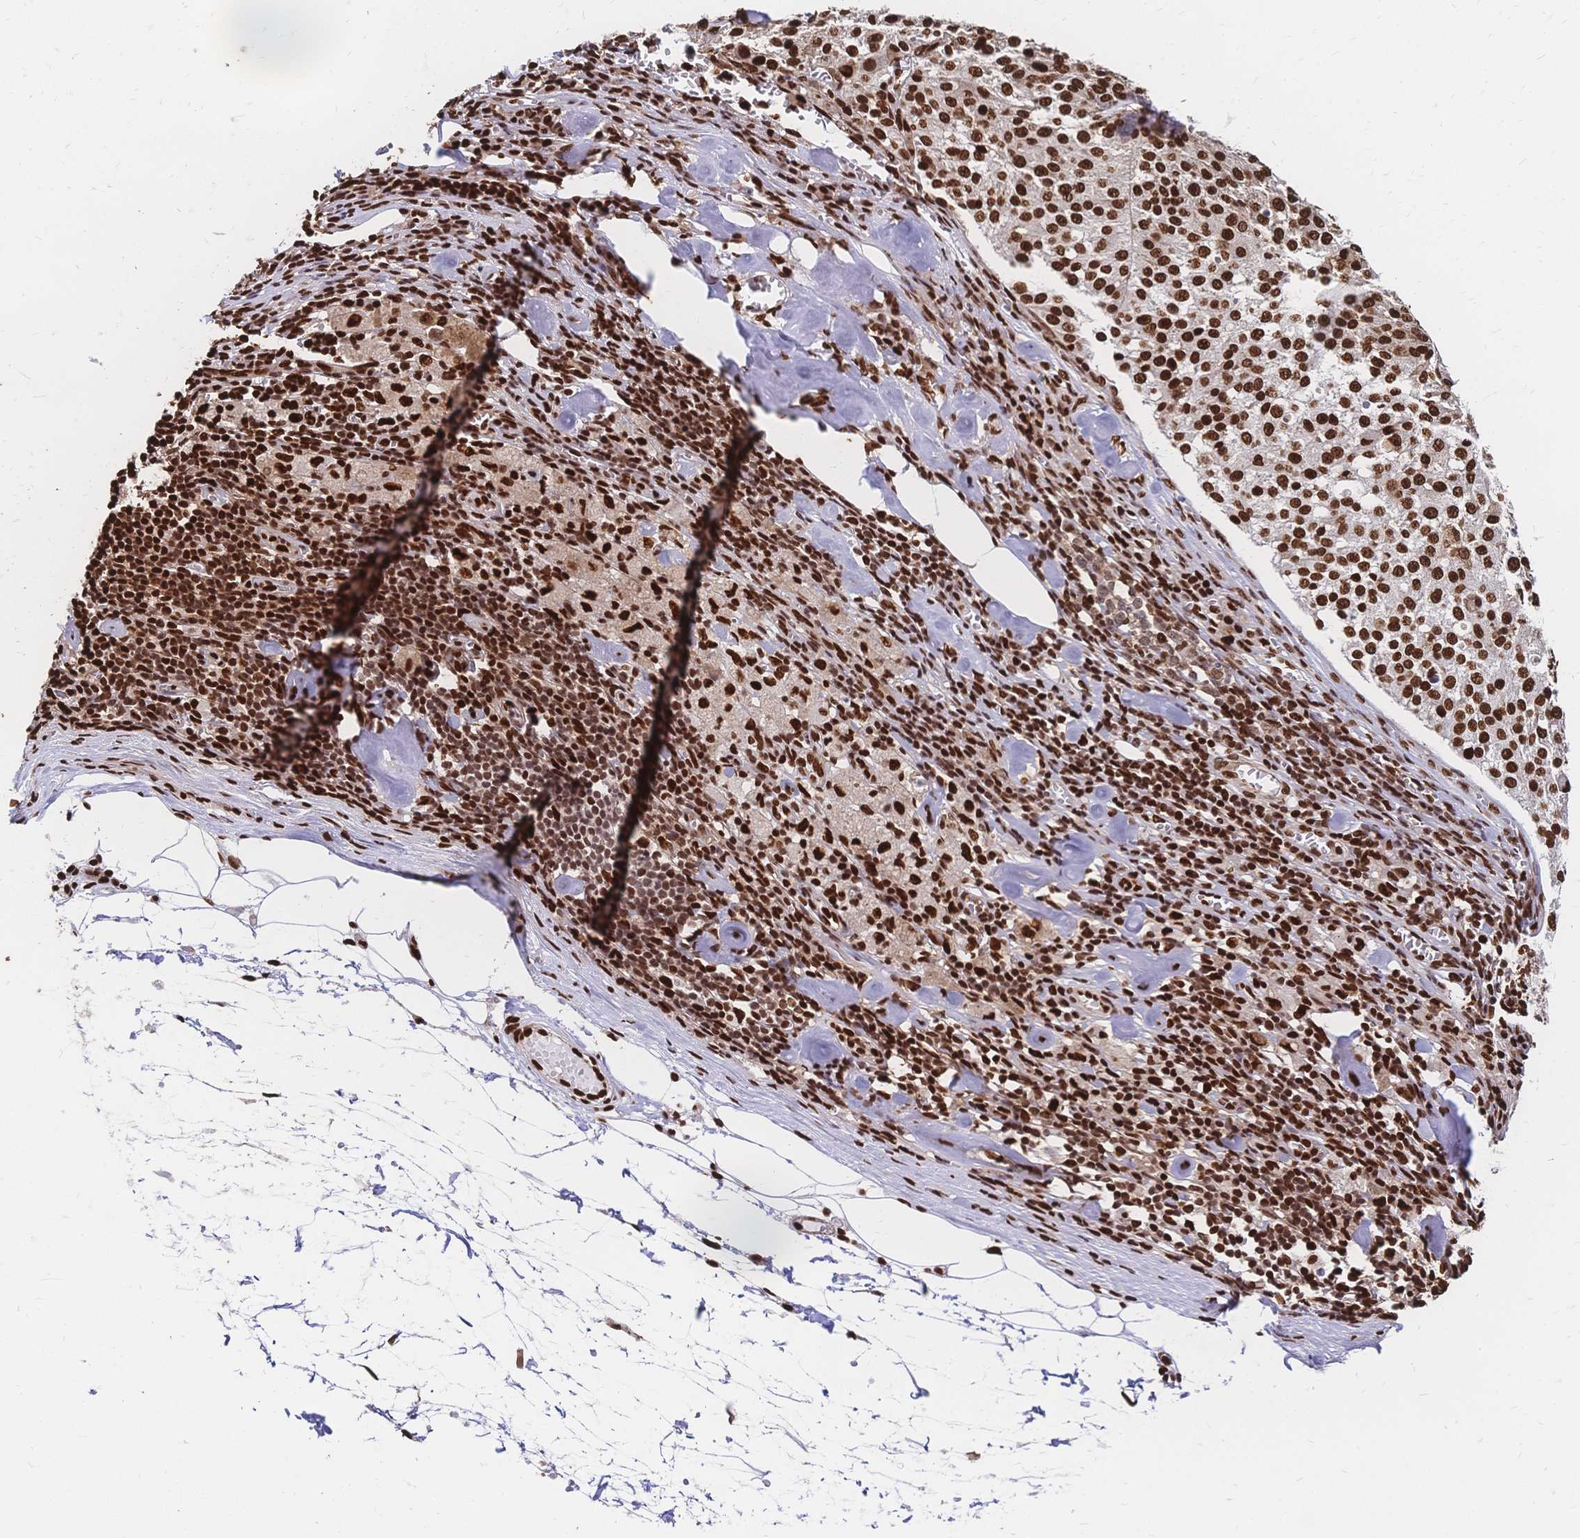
{"staining": {"intensity": "strong", "quantity": ">75%", "location": "nuclear"}, "tissue": "melanoma", "cell_type": "Tumor cells", "image_type": "cancer", "snomed": [{"axis": "morphology", "description": "Malignant melanoma, Metastatic site"}, {"axis": "topography", "description": "Lymph node"}], "caption": "Protein analysis of melanoma tissue displays strong nuclear positivity in approximately >75% of tumor cells.", "gene": "HDGF", "patient": {"sex": "female", "age": 64}}